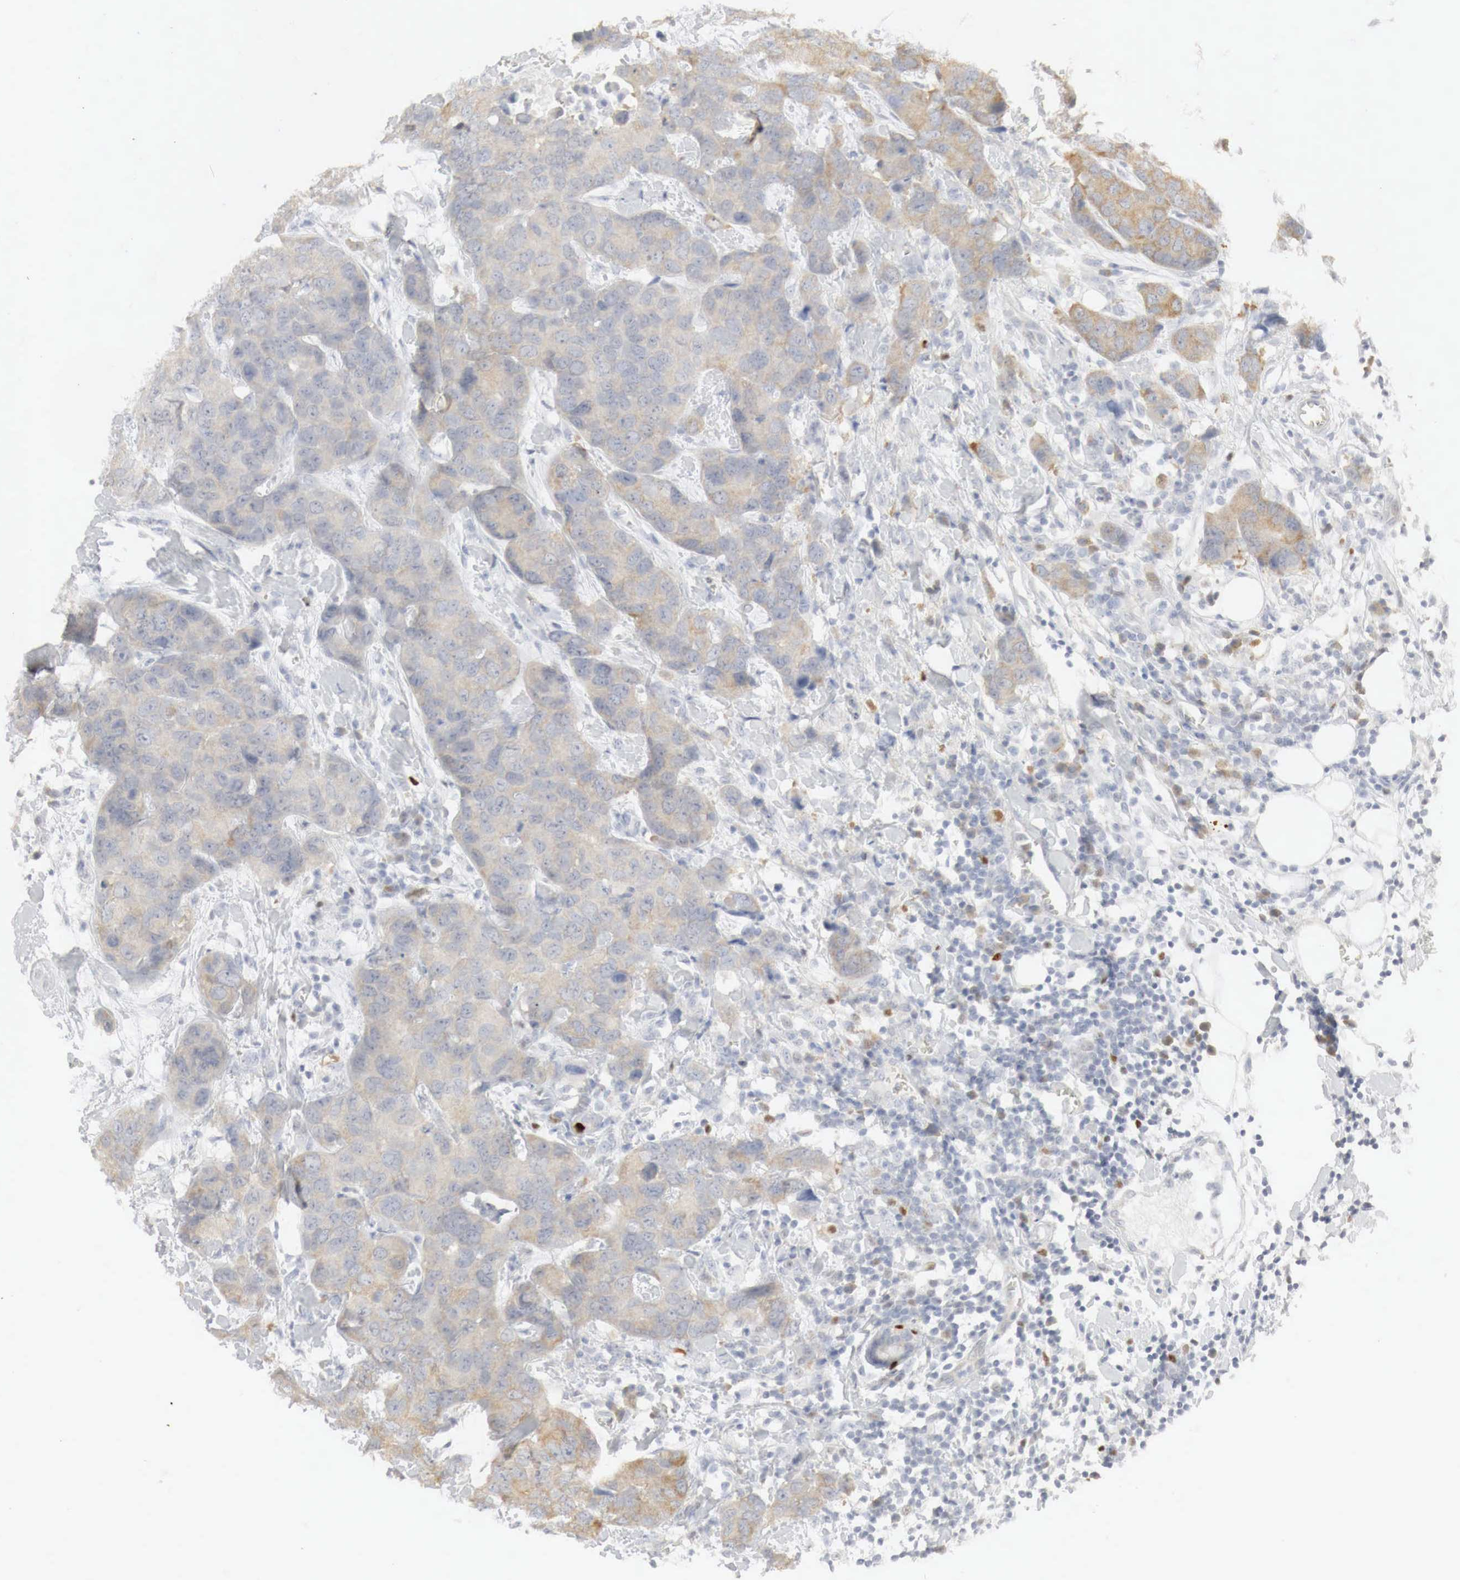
{"staining": {"intensity": "weak", "quantity": "25%-75%", "location": "cytoplasmic/membranous"}, "tissue": "breast cancer", "cell_type": "Tumor cells", "image_type": "cancer", "snomed": [{"axis": "morphology", "description": "Duct carcinoma"}, {"axis": "topography", "description": "Breast"}], "caption": "Immunohistochemistry (DAB) staining of breast infiltrating ductal carcinoma reveals weak cytoplasmic/membranous protein staining in about 25%-75% of tumor cells.", "gene": "TP63", "patient": {"sex": "female", "age": 91}}